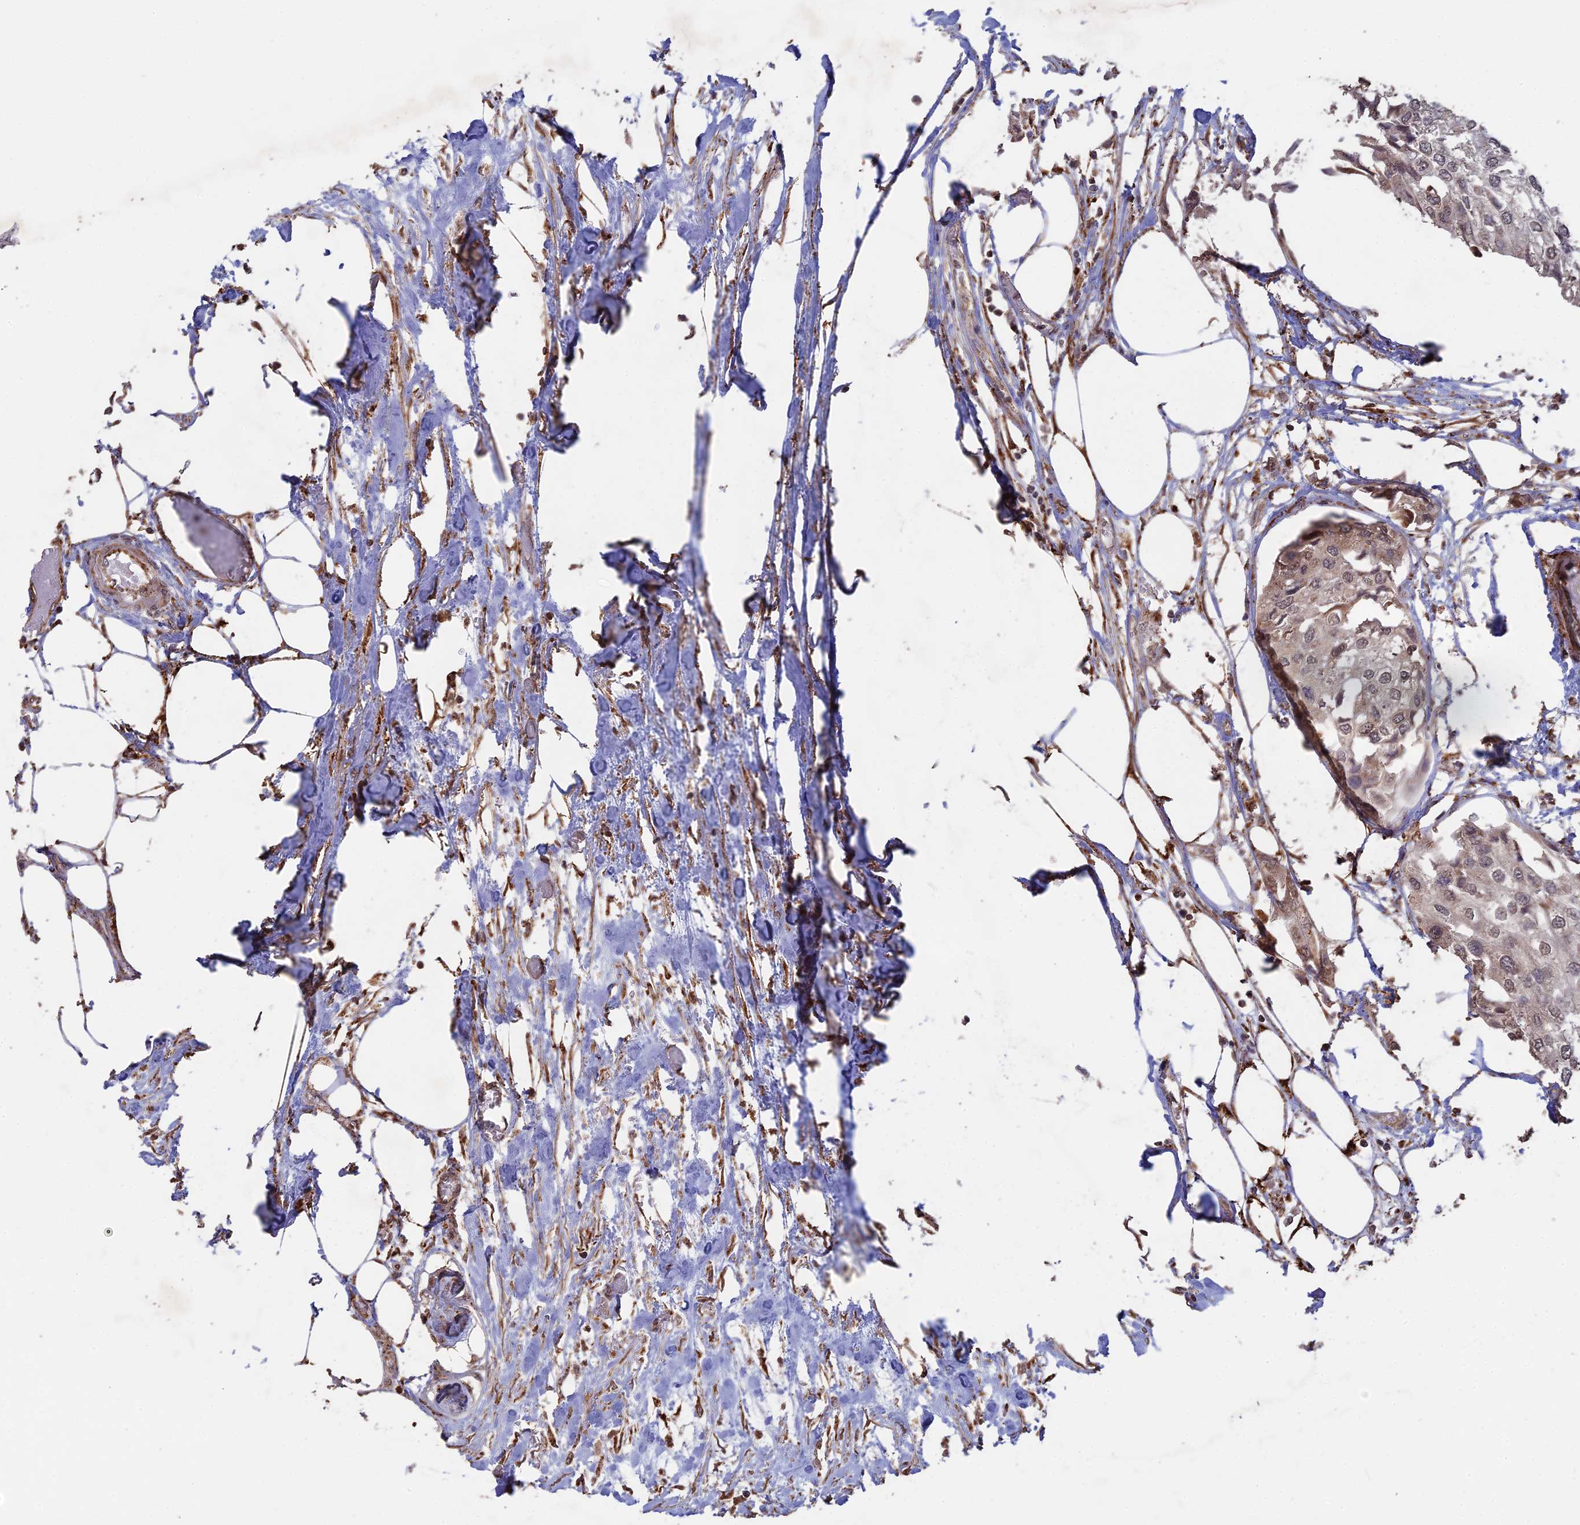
{"staining": {"intensity": "weak", "quantity": "25%-75%", "location": "nuclear"}, "tissue": "urothelial cancer", "cell_type": "Tumor cells", "image_type": "cancer", "snomed": [{"axis": "morphology", "description": "Urothelial carcinoma, High grade"}, {"axis": "topography", "description": "Urinary bladder"}], "caption": "Approximately 25%-75% of tumor cells in human high-grade urothelial carcinoma display weak nuclear protein expression as visualized by brown immunohistochemical staining.", "gene": "FAM210B", "patient": {"sex": "male", "age": 64}}